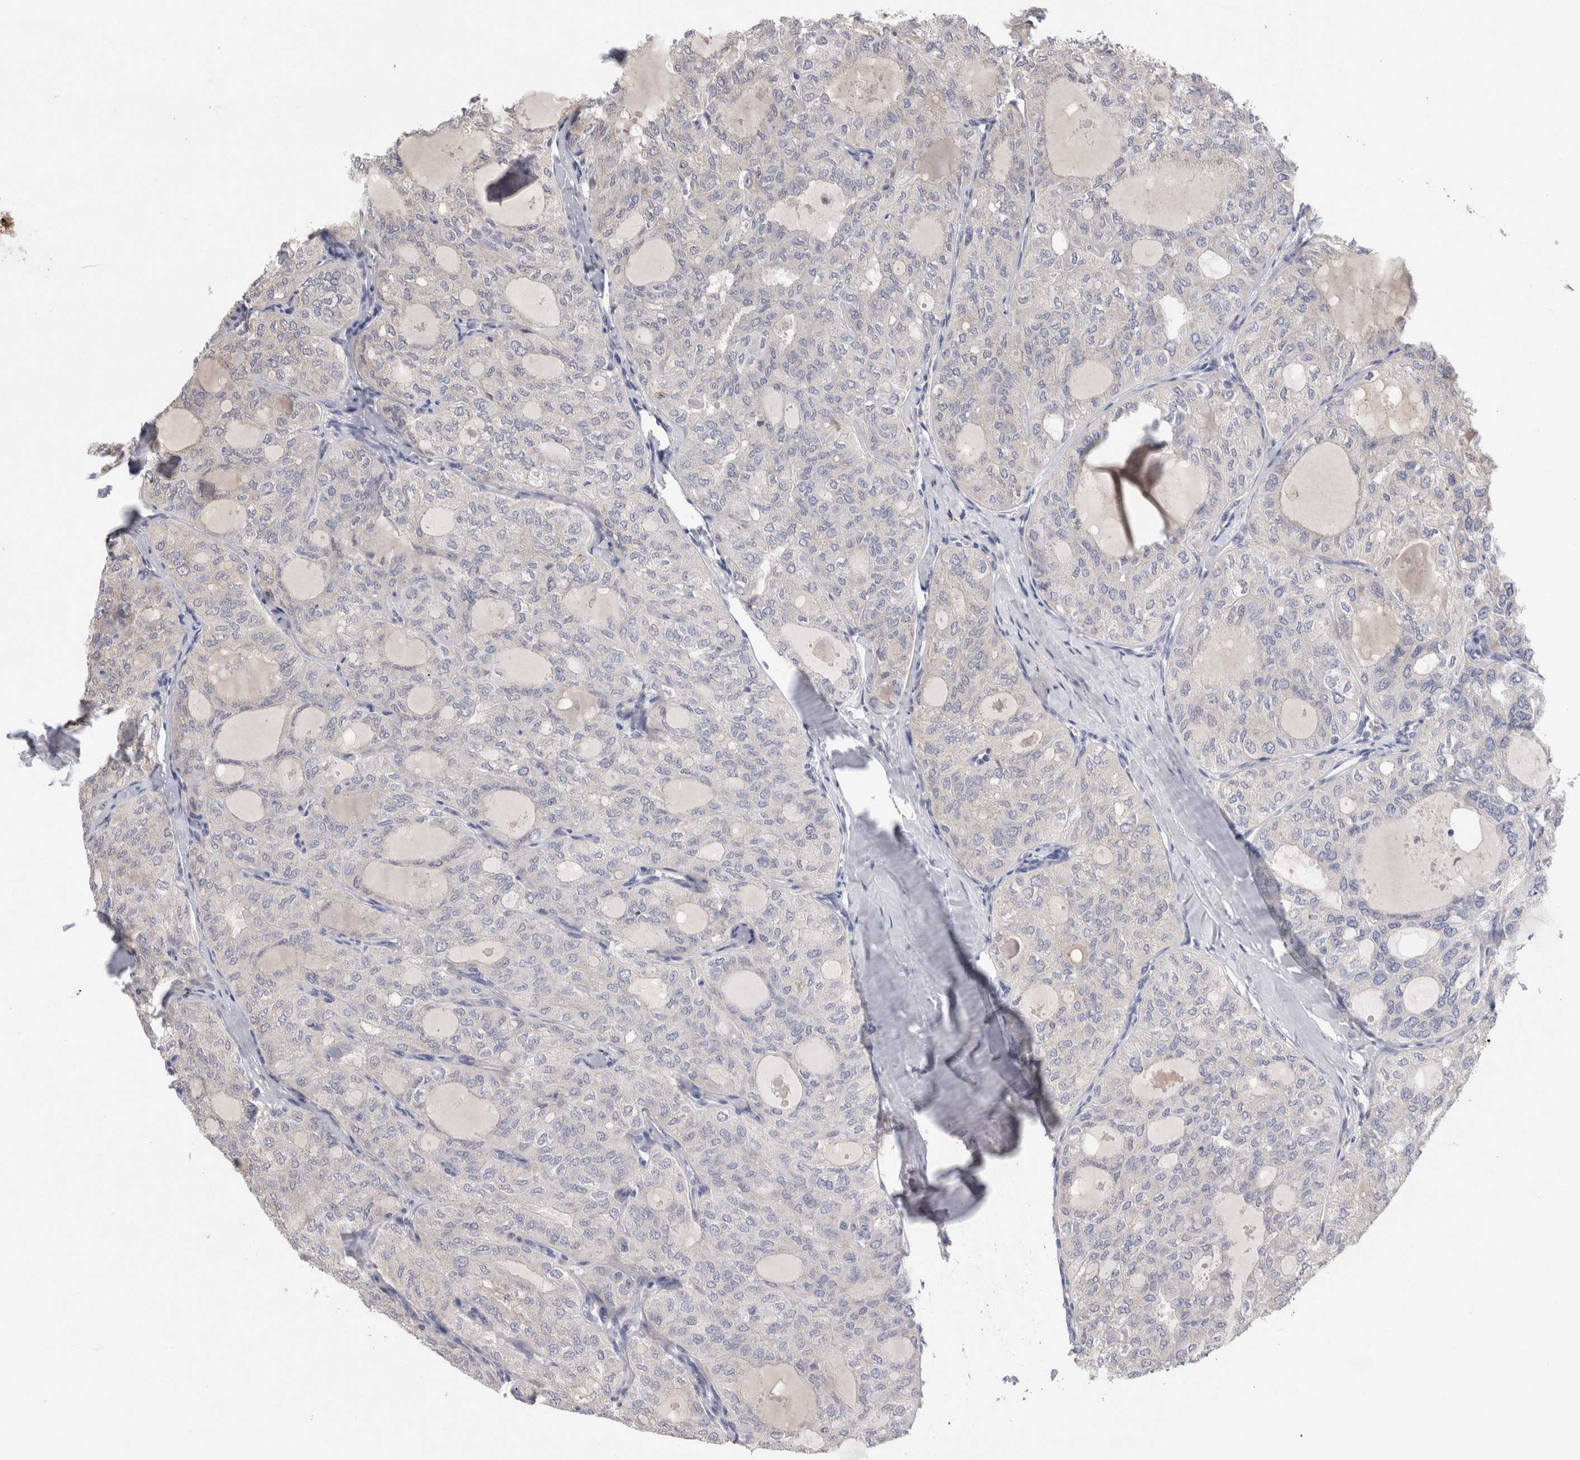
{"staining": {"intensity": "negative", "quantity": "none", "location": "none"}, "tissue": "thyroid cancer", "cell_type": "Tumor cells", "image_type": "cancer", "snomed": [{"axis": "morphology", "description": "Follicular adenoma carcinoma, NOS"}, {"axis": "topography", "description": "Thyroid gland"}], "caption": "This histopathology image is of thyroid follicular adenoma carcinoma stained with immunohistochemistry to label a protein in brown with the nuclei are counter-stained blue. There is no expression in tumor cells.", "gene": "VSIG4", "patient": {"sex": "male", "age": 75}}